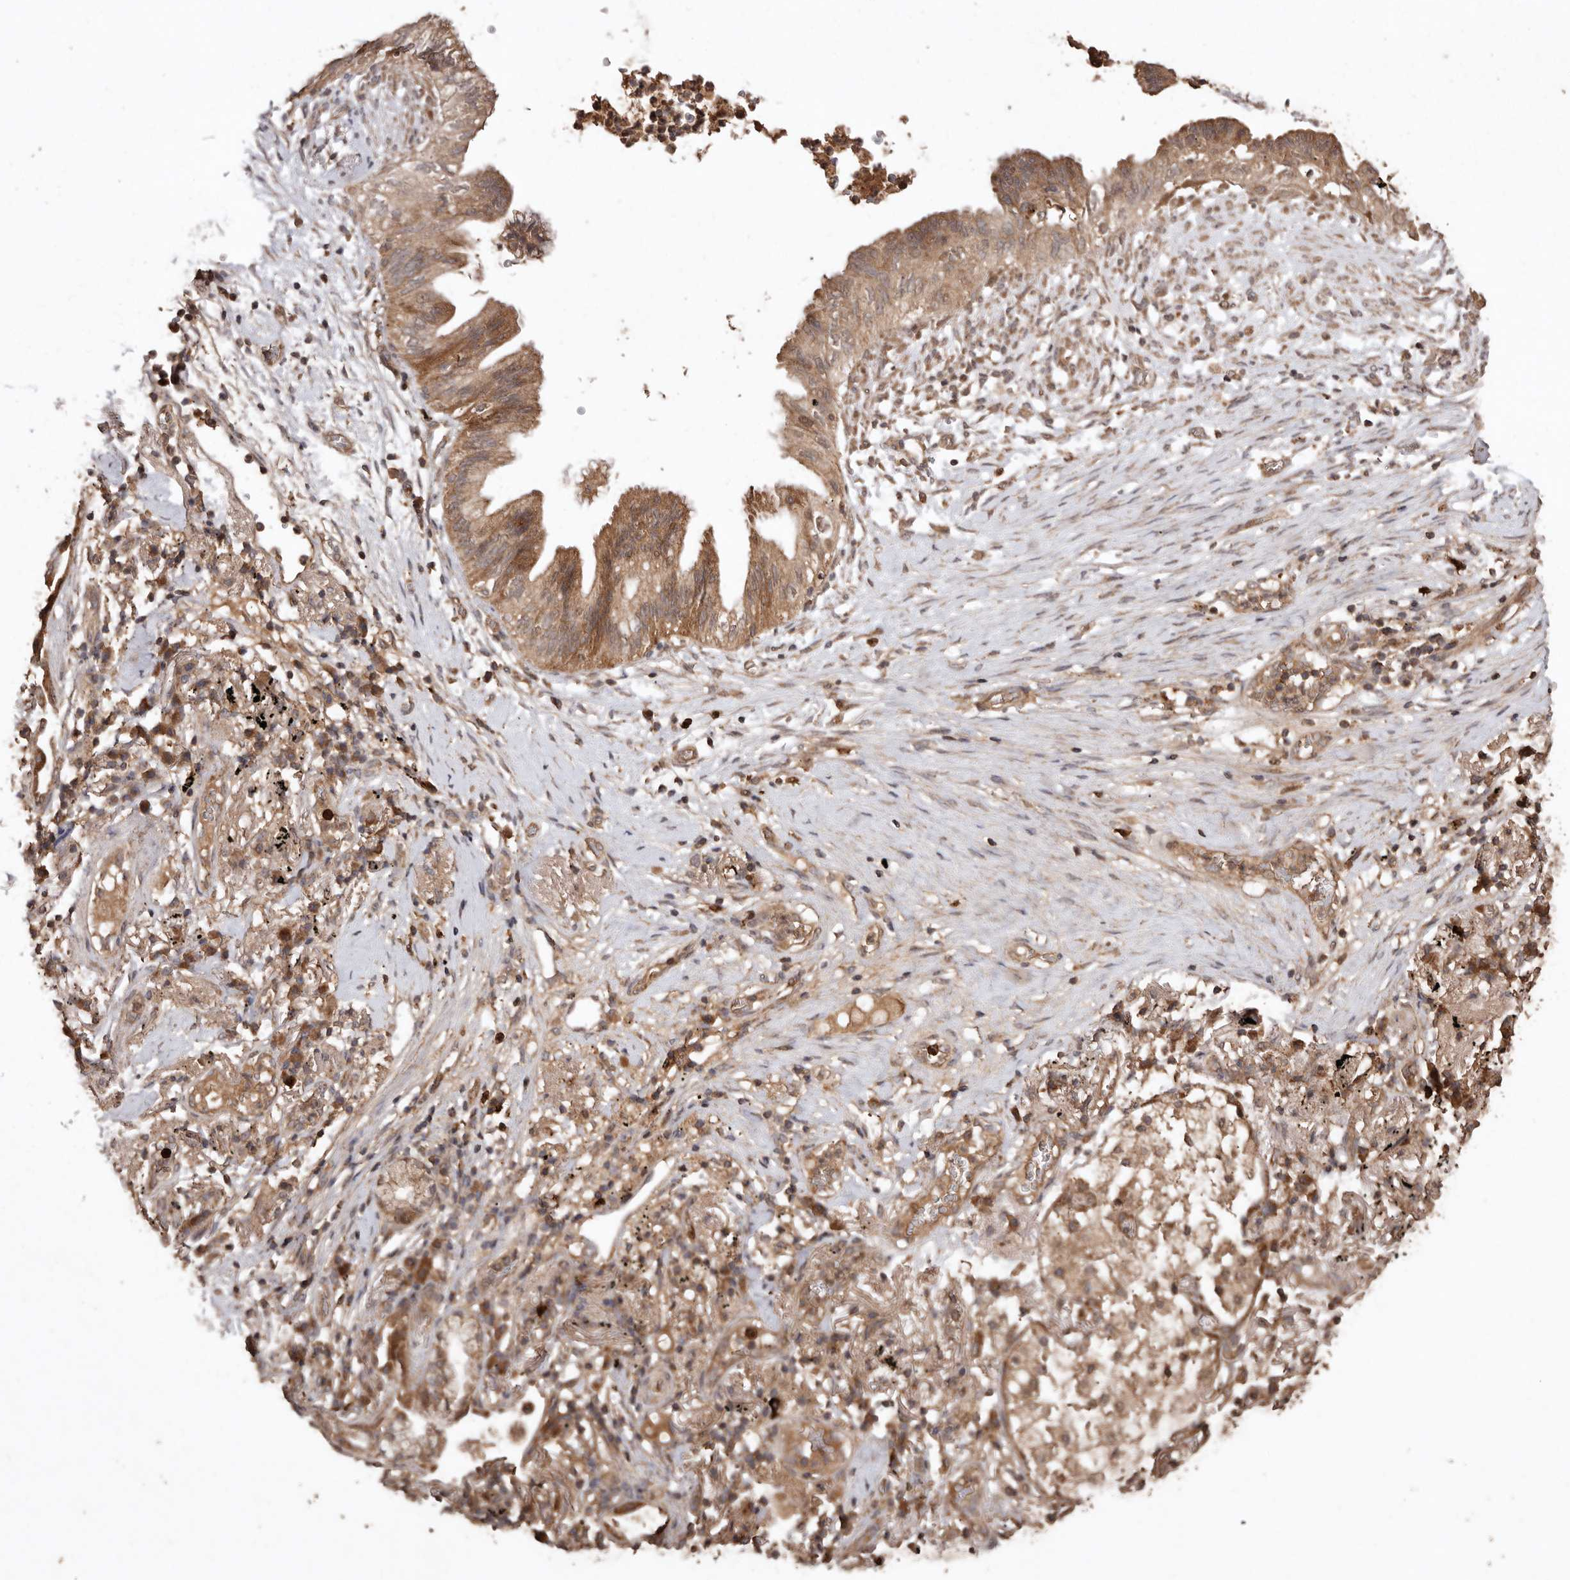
{"staining": {"intensity": "moderate", "quantity": ">75%", "location": "cytoplasmic/membranous"}, "tissue": "lung cancer", "cell_type": "Tumor cells", "image_type": "cancer", "snomed": [{"axis": "morphology", "description": "Adenocarcinoma, NOS"}, {"axis": "topography", "description": "Lung"}], "caption": "The histopathology image displays staining of lung cancer, revealing moderate cytoplasmic/membranous protein staining (brown color) within tumor cells. The staining was performed using DAB, with brown indicating positive protein expression. Nuclei are stained blue with hematoxylin.", "gene": "RWDD1", "patient": {"sex": "female", "age": 70}}